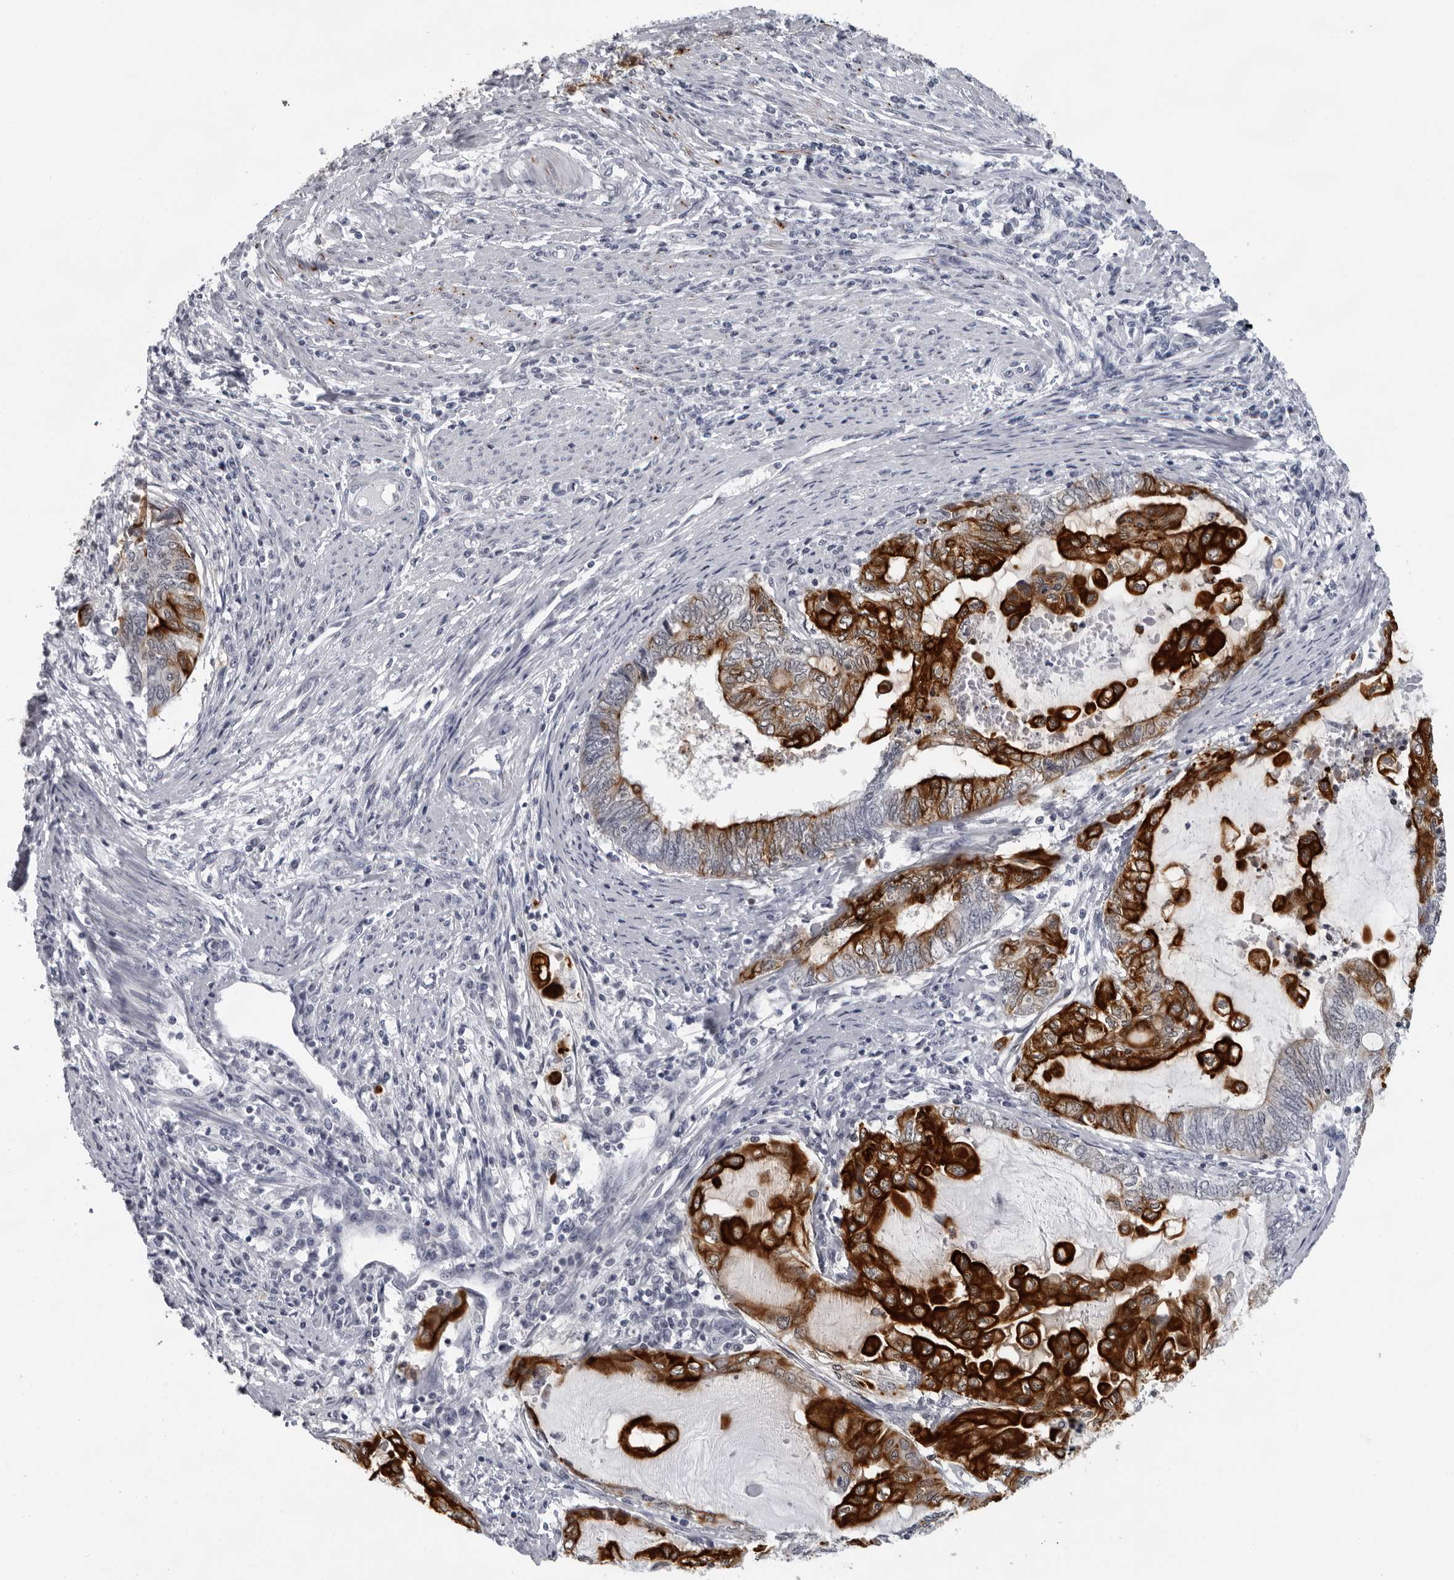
{"staining": {"intensity": "strong", "quantity": "25%-75%", "location": "cytoplasmic/membranous"}, "tissue": "endometrial cancer", "cell_type": "Tumor cells", "image_type": "cancer", "snomed": [{"axis": "morphology", "description": "Adenocarcinoma, NOS"}, {"axis": "topography", "description": "Uterus"}, {"axis": "topography", "description": "Endometrium"}], "caption": "Immunohistochemical staining of adenocarcinoma (endometrial) exhibits high levels of strong cytoplasmic/membranous expression in about 25%-75% of tumor cells.", "gene": "CCDC28B", "patient": {"sex": "female", "age": 70}}